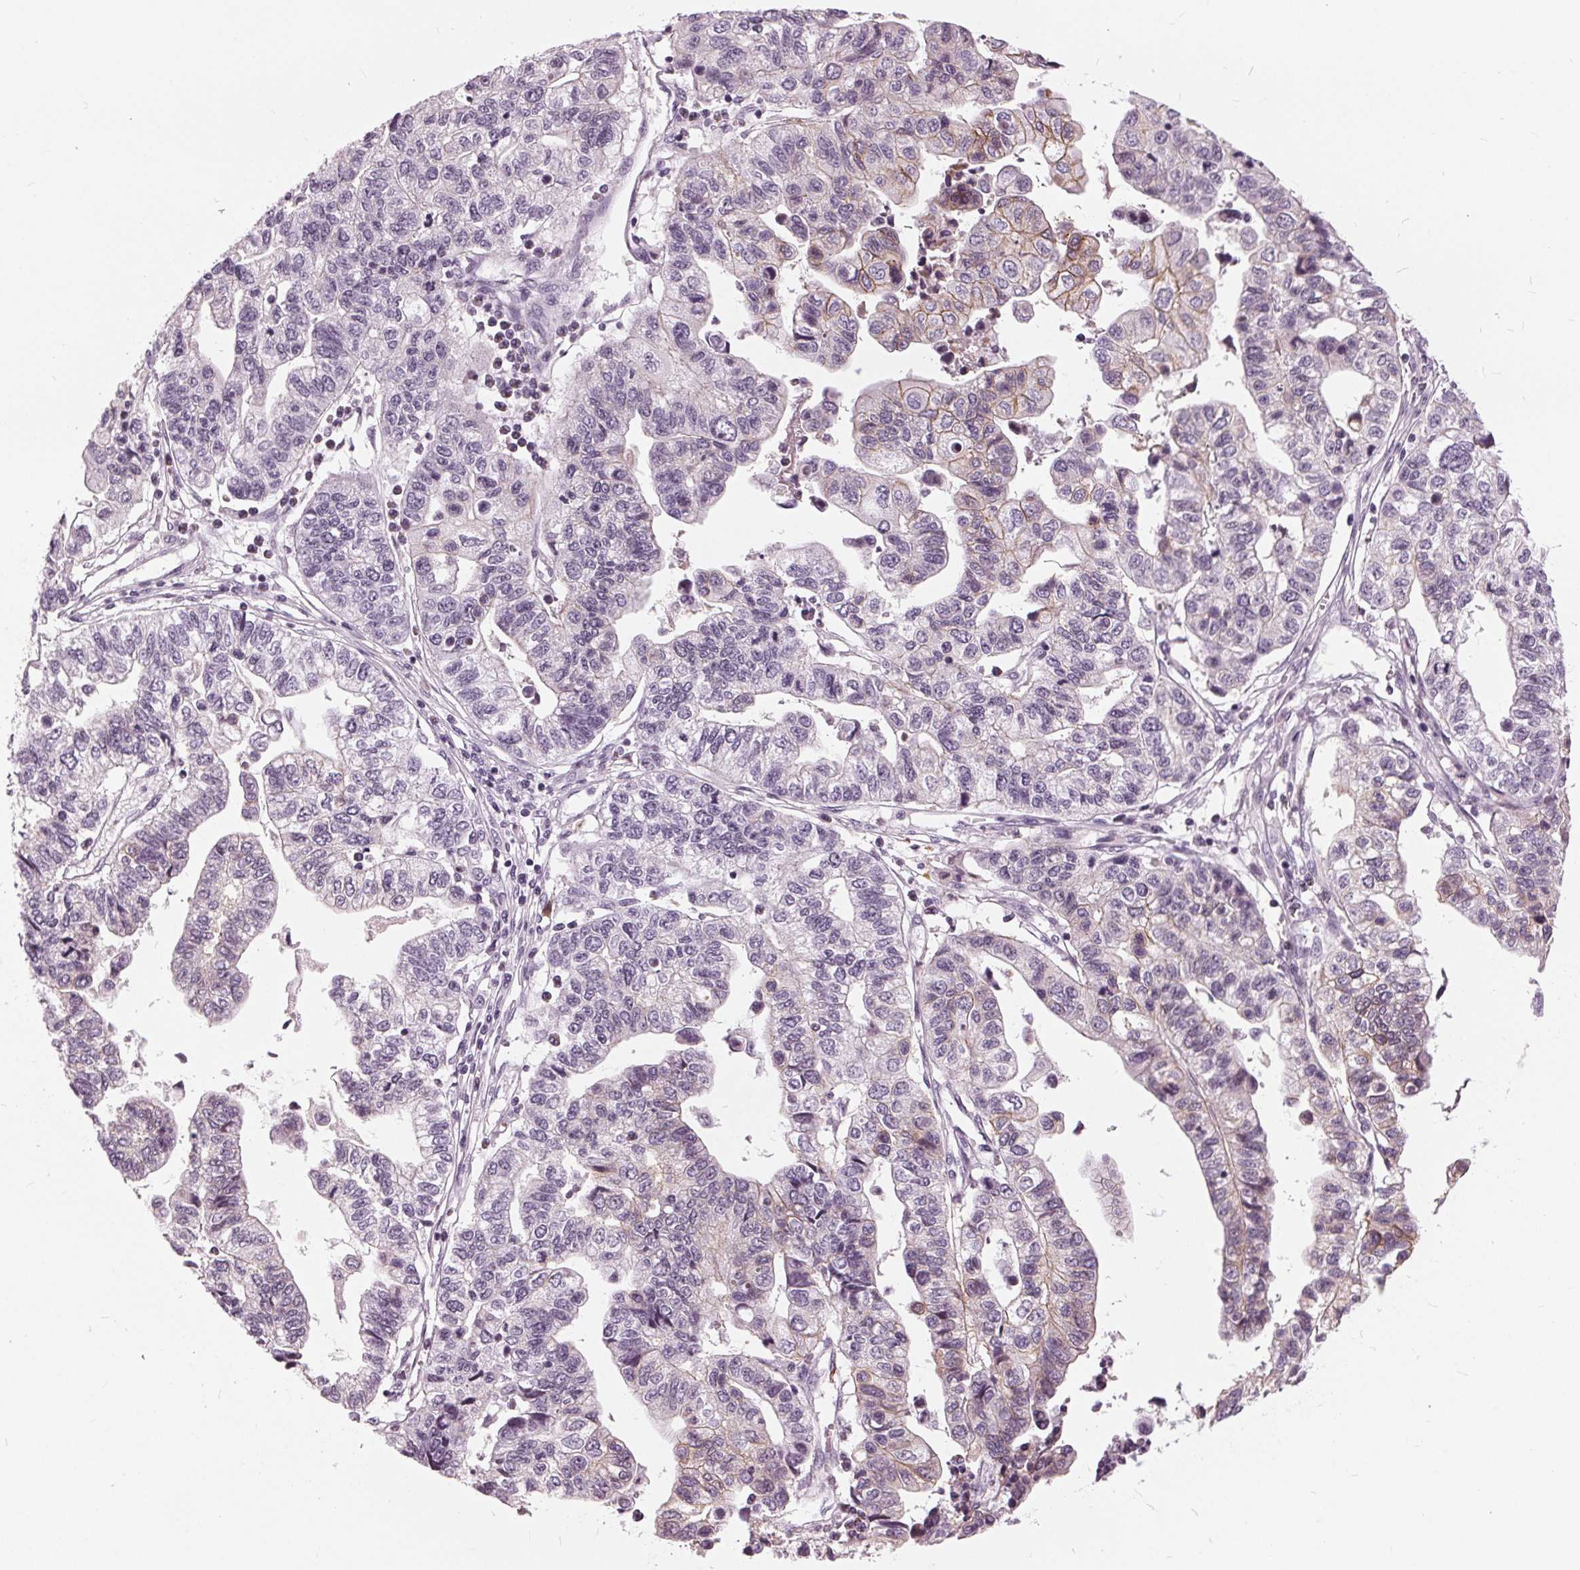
{"staining": {"intensity": "moderate", "quantity": "<25%", "location": "cytoplasmic/membranous"}, "tissue": "stomach cancer", "cell_type": "Tumor cells", "image_type": "cancer", "snomed": [{"axis": "morphology", "description": "Adenocarcinoma, NOS"}, {"axis": "topography", "description": "Stomach, upper"}], "caption": "Adenocarcinoma (stomach) stained with a brown dye demonstrates moderate cytoplasmic/membranous positive staining in approximately <25% of tumor cells.", "gene": "SLC9A4", "patient": {"sex": "female", "age": 67}}